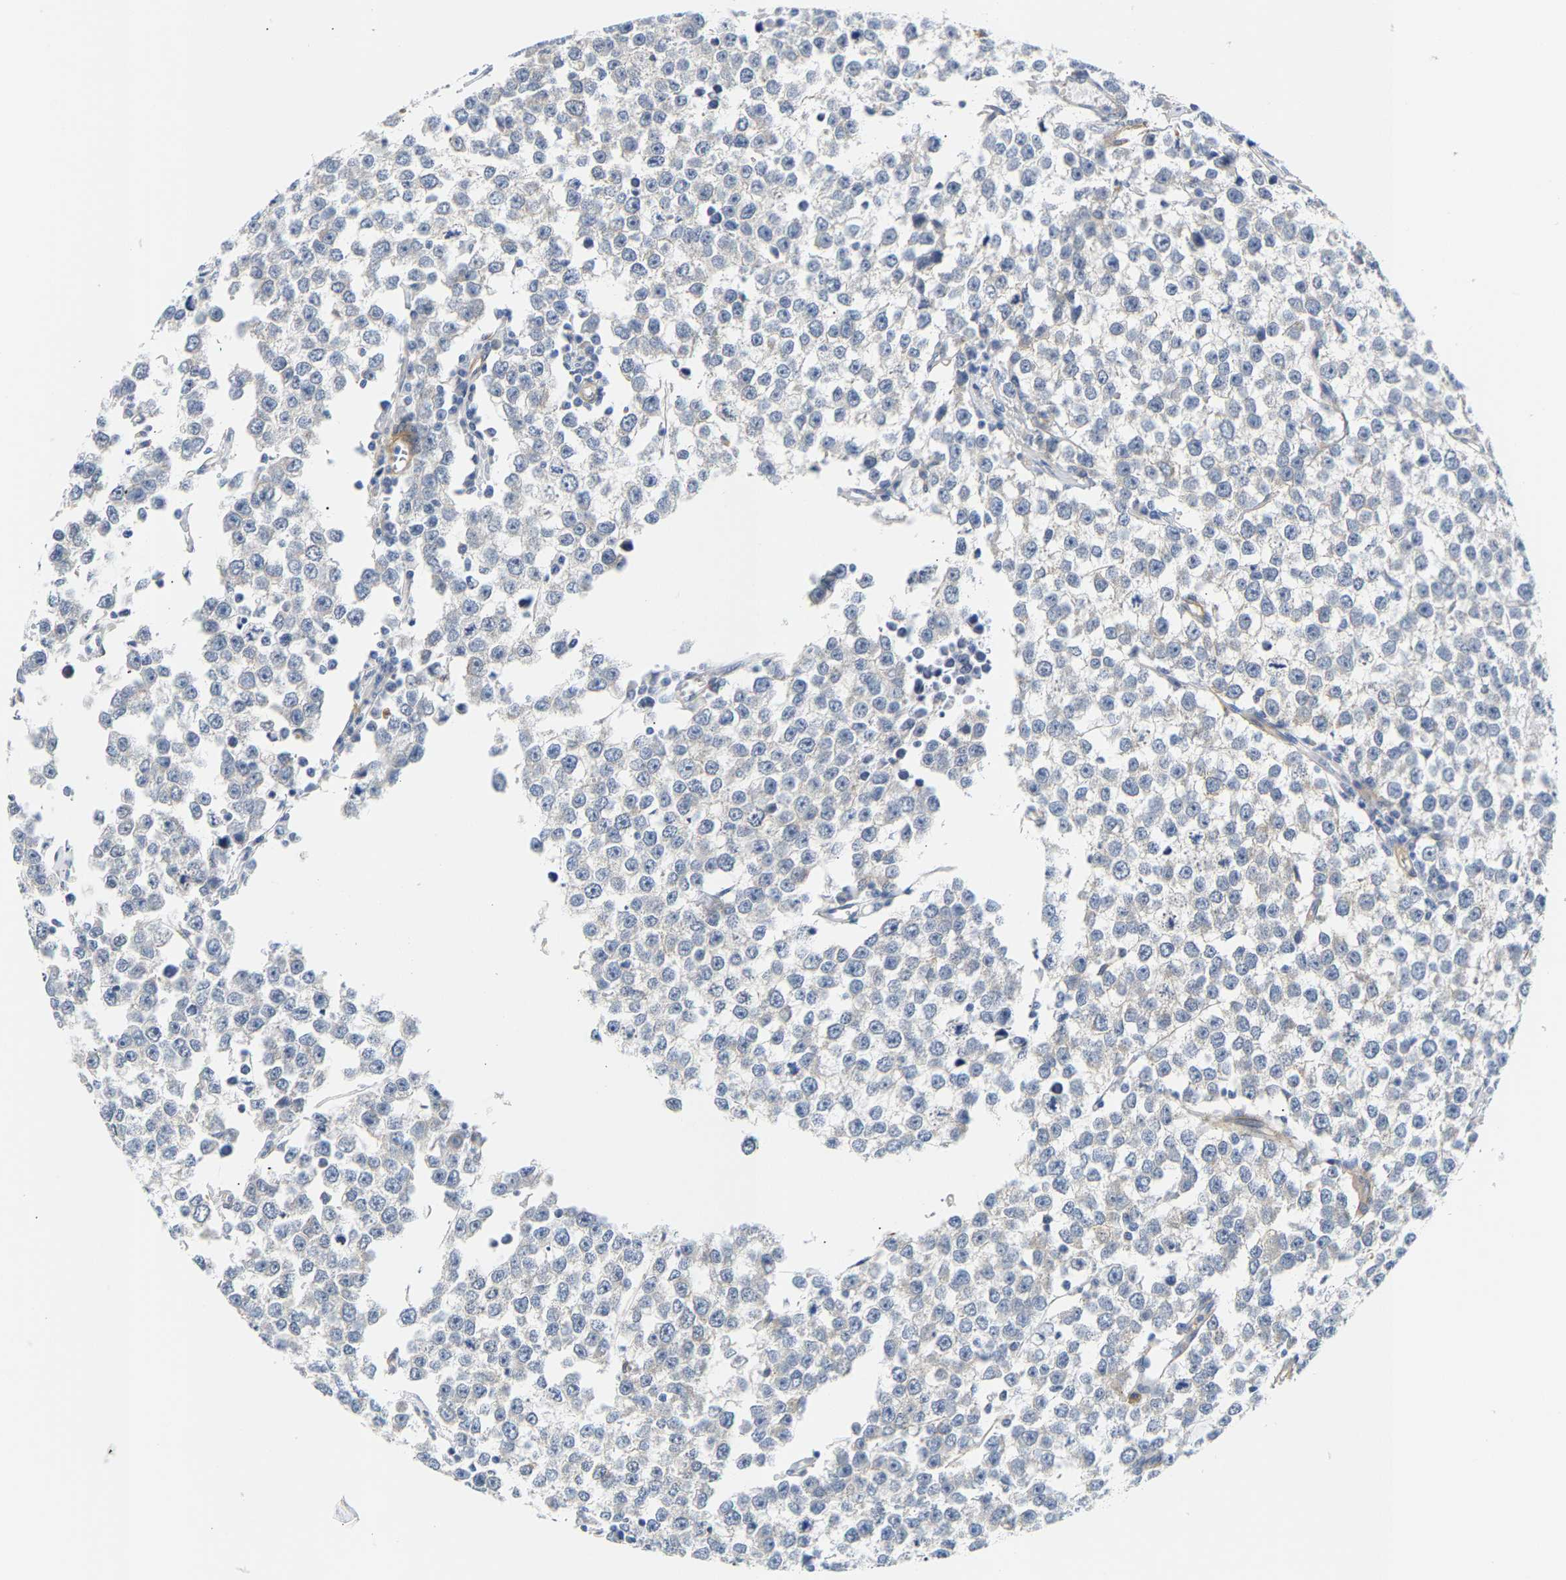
{"staining": {"intensity": "negative", "quantity": "none", "location": "none"}, "tissue": "testis cancer", "cell_type": "Tumor cells", "image_type": "cancer", "snomed": [{"axis": "morphology", "description": "Seminoma, NOS"}, {"axis": "morphology", "description": "Carcinoma, Embryonal, NOS"}, {"axis": "topography", "description": "Testis"}], "caption": "IHC photomicrograph of neoplastic tissue: testis seminoma stained with DAB reveals no significant protein staining in tumor cells. (DAB immunohistochemistry (IHC), high magnification).", "gene": "PAWR", "patient": {"sex": "male", "age": 52}}